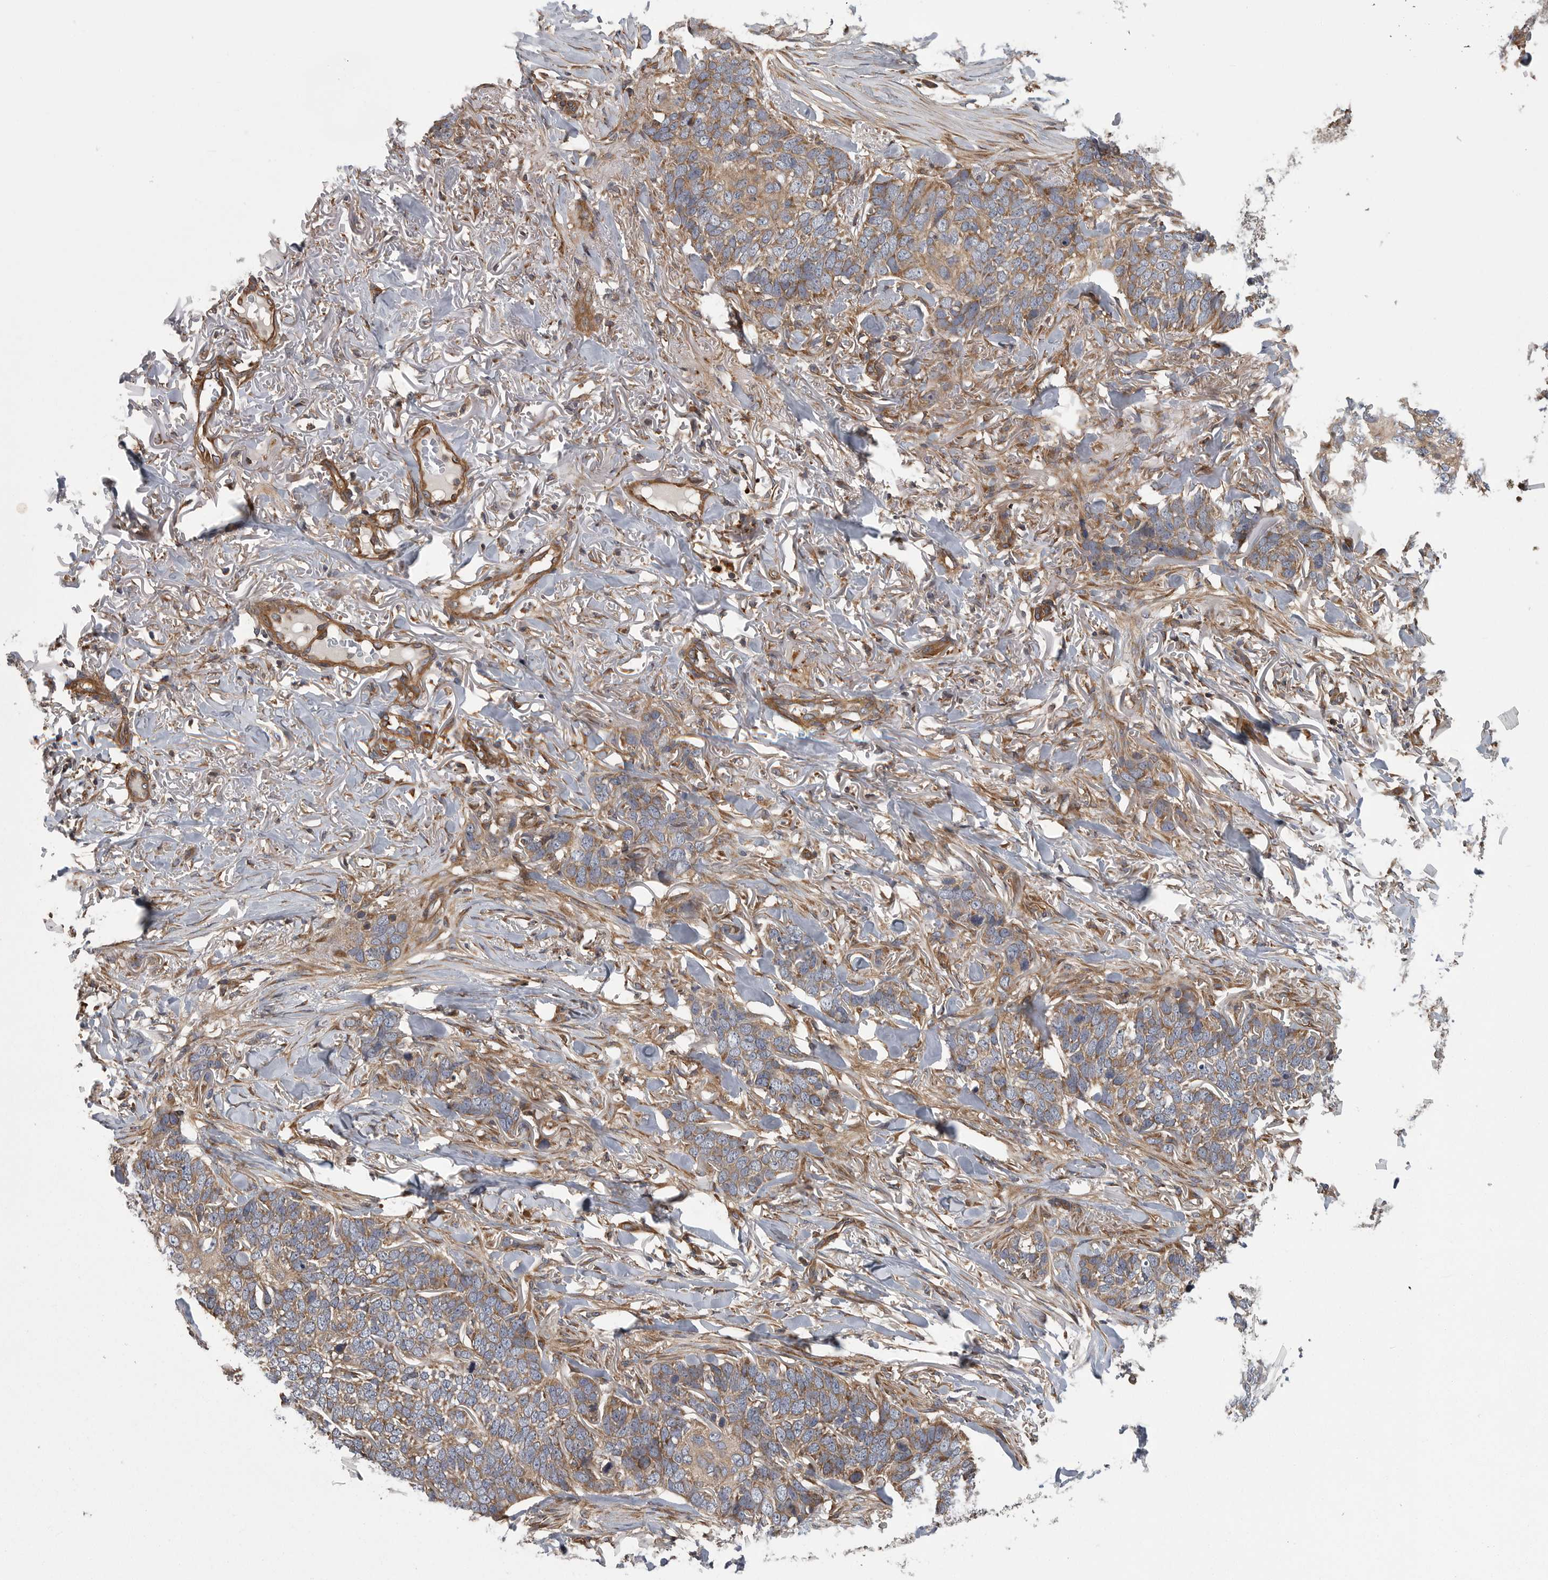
{"staining": {"intensity": "moderate", "quantity": ">75%", "location": "cytoplasmic/membranous"}, "tissue": "skin cancer", "cell_type": "Tumor cells", "image_type": "cancer", "snomed": [{"axis": "morphology", "description": "Normal tissue, NOS"}, {"axis": "morphology", "description": "Basal cell carcinoma"}, {"axis": "topography", "description": "Skin"}], "caption": "IHC micrograph of neoplastic tissue: basal cell carcinoma (skin) stained using IHC exhibits medium levels of moderate protein expression localized specifically in the cytoplasmic/membranous of tumor cells, appearing as a cytoplasmic/membranous brown color.", "gene": "OXR1", "patient": {"sex": "male", "age": 77}}